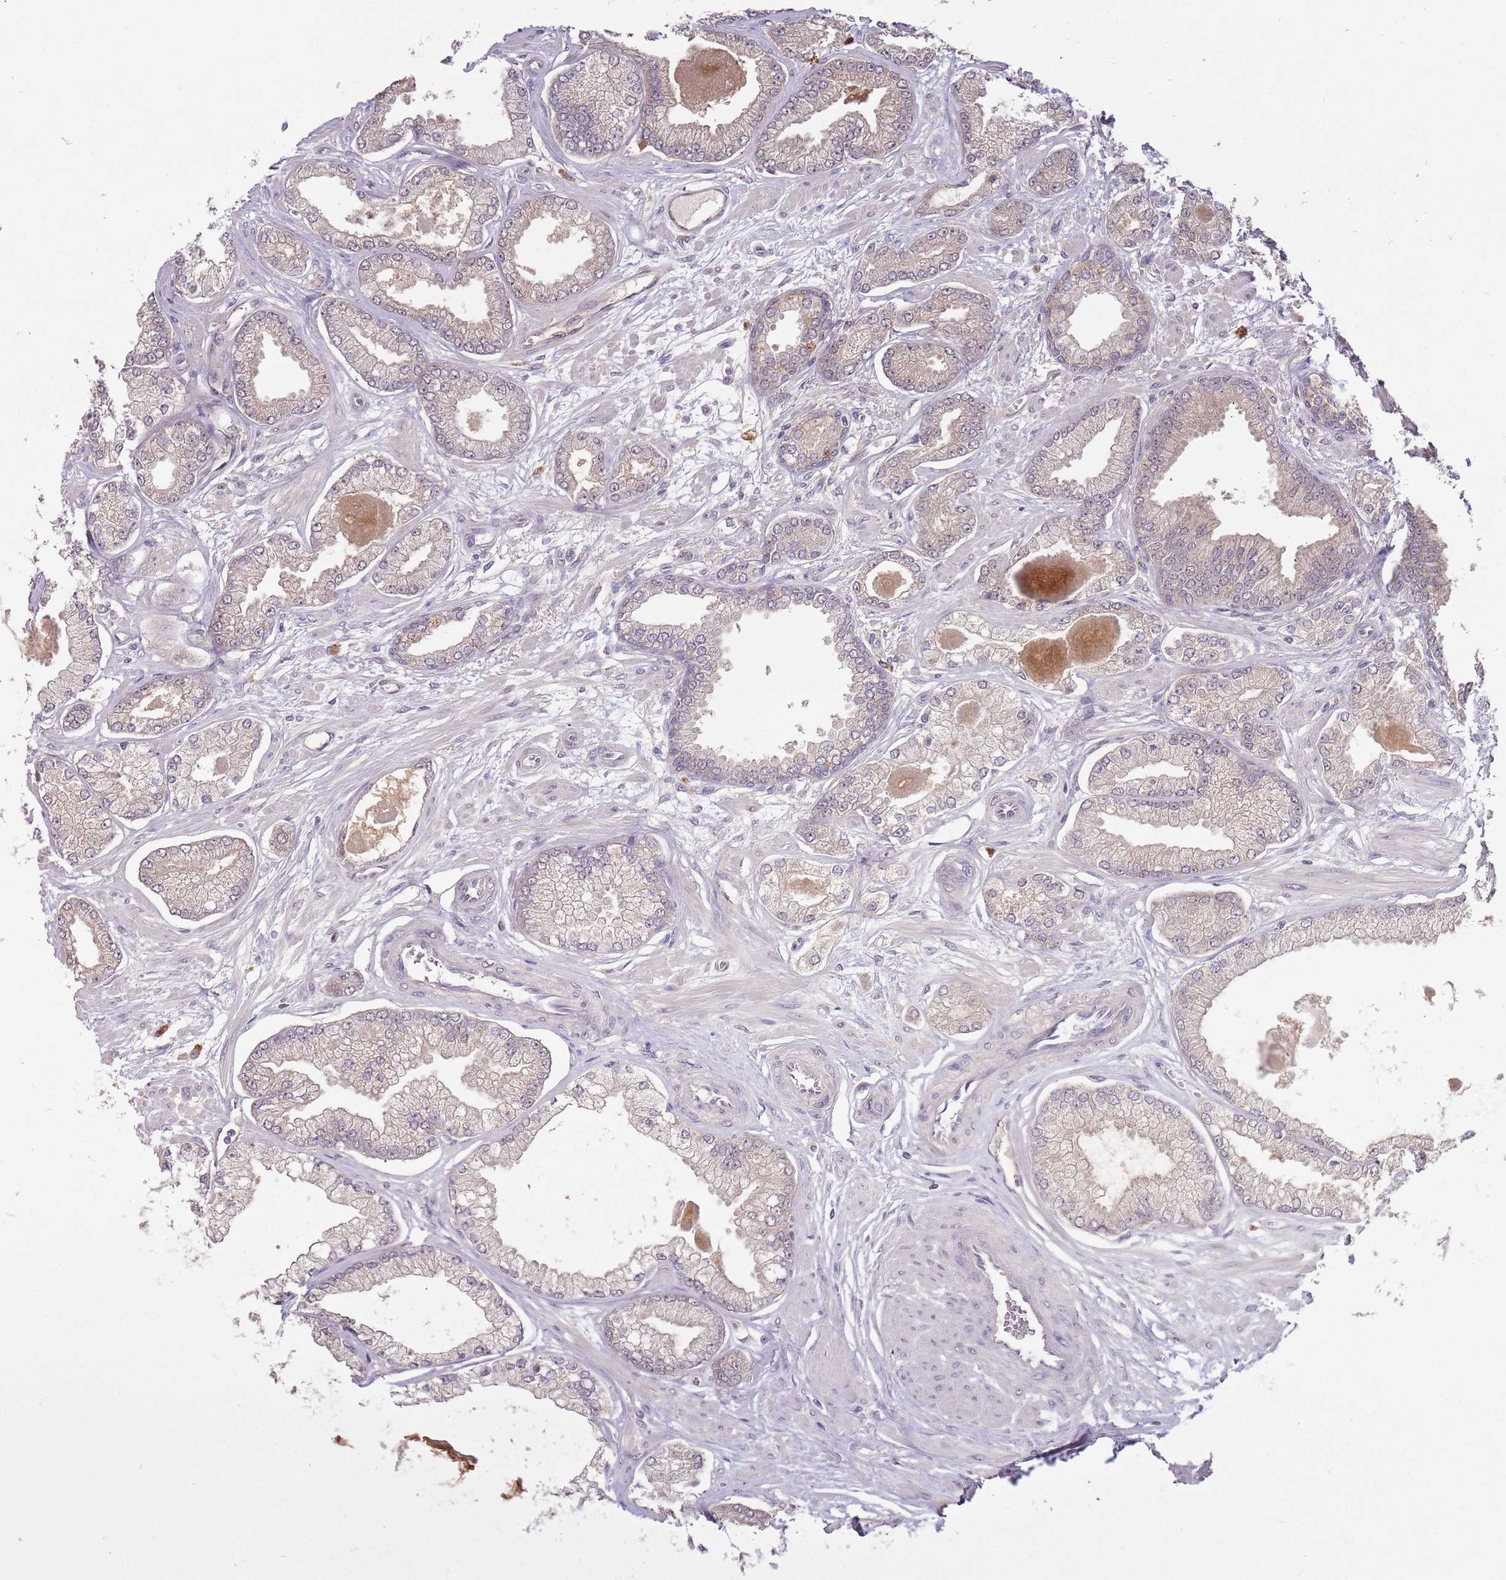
{"staining": {"intensity": "weak", "quantity": "<25%", "location": "cytoplasmic/membranous"}, "tissue": "prostate cancer", "cell_type": "Tumor cells", "image_type": "cancer", "snomed": [{"axis": "morphology", "description": "Adenocarcinoma, Low grade"}, {"axis": "topography", "description": "Prostate"}], "caption": "Adenocarcinoma (low-grade) (prostate) was stained to show a protein in brown. There is no significant positivity in tumor cells.", "gene": "LRATD2", "patient": {"sex": "male", "age": 64}}